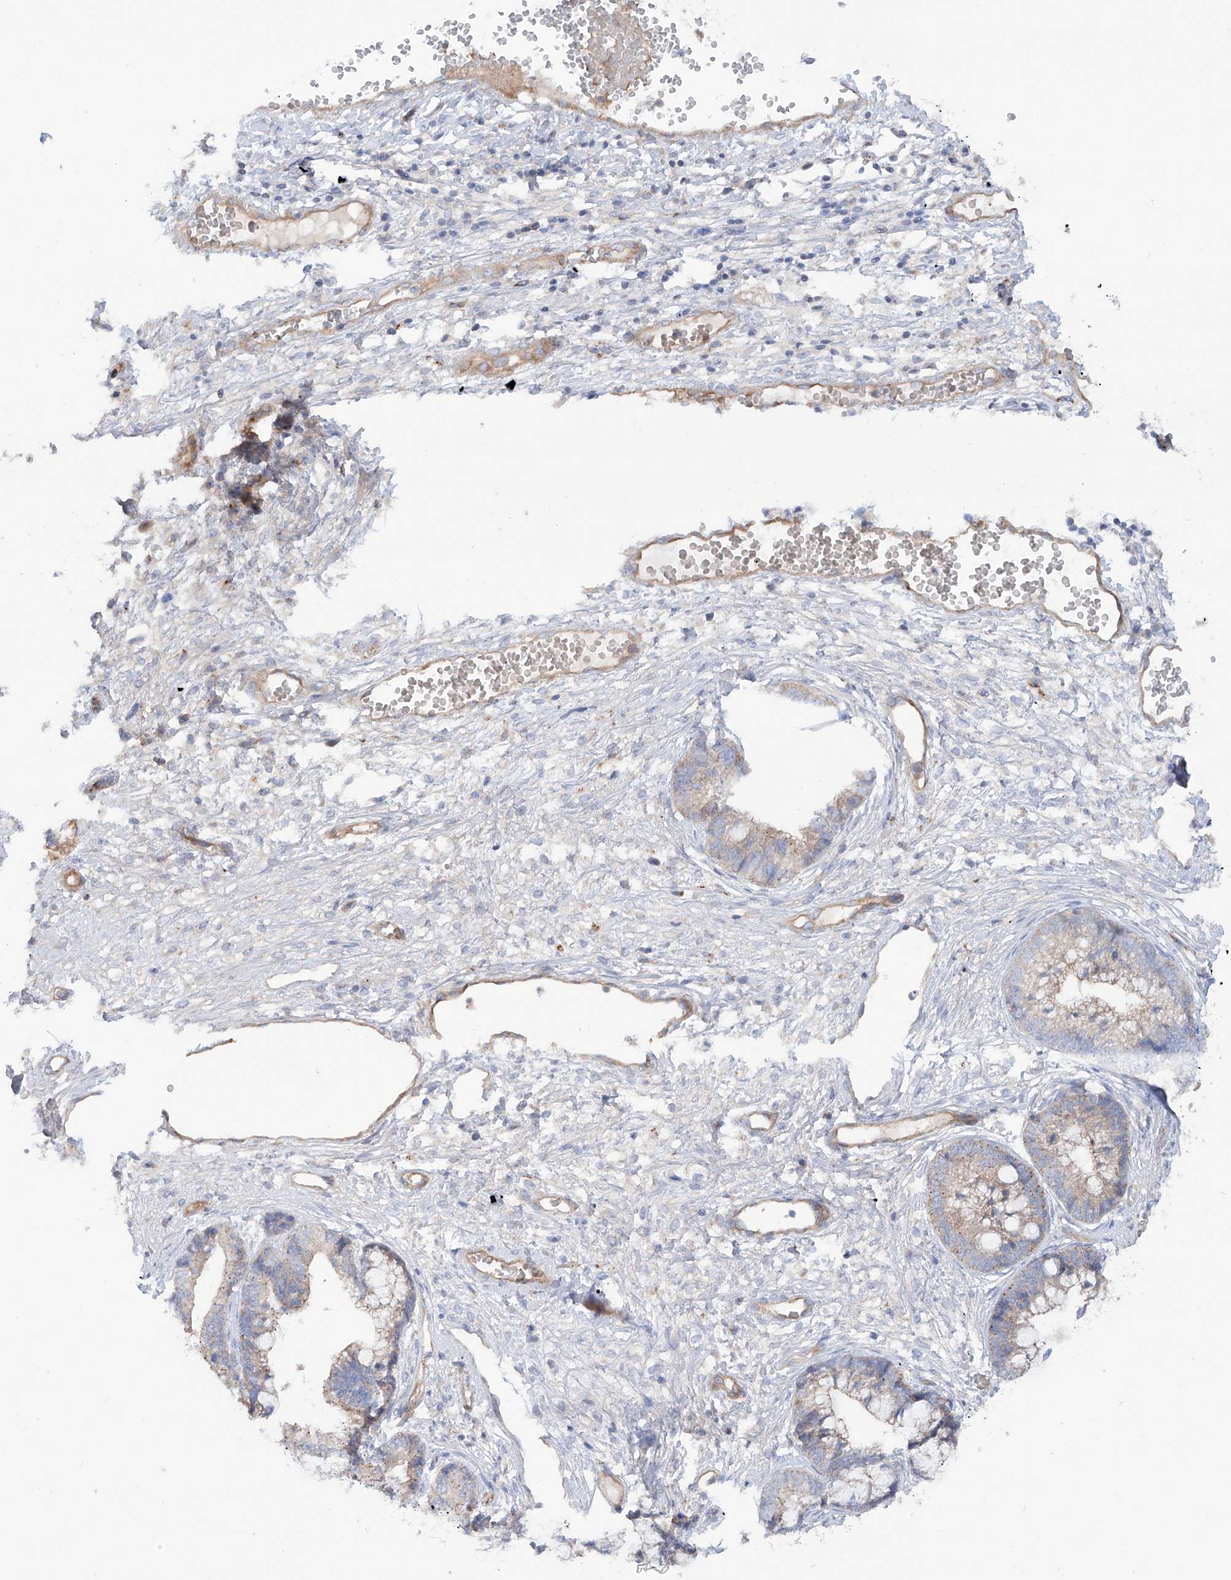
{"staining": {"intensity": "weak", "quantity": "25%-75%", "location": "cytoplasmic/membranous"}, "tissue": "cervical cancer", "cell_type": "Tumor cells", "image_type": "cancer", "snomed": [{"axis": "morphology", "description": "Adenocarcinoma, NOS"}, {"axis": "topography", "description": "Cervix"}], "caption": "Immunohistochemical staining of human adenocarcinoma (cervical) demonstrates low levels of weak cytoplasmic/membranous positivity in approximately 25%-75% of tumor cells.", "gene": "TMEM209", "patient": {"sex": "female", "age": 44}}